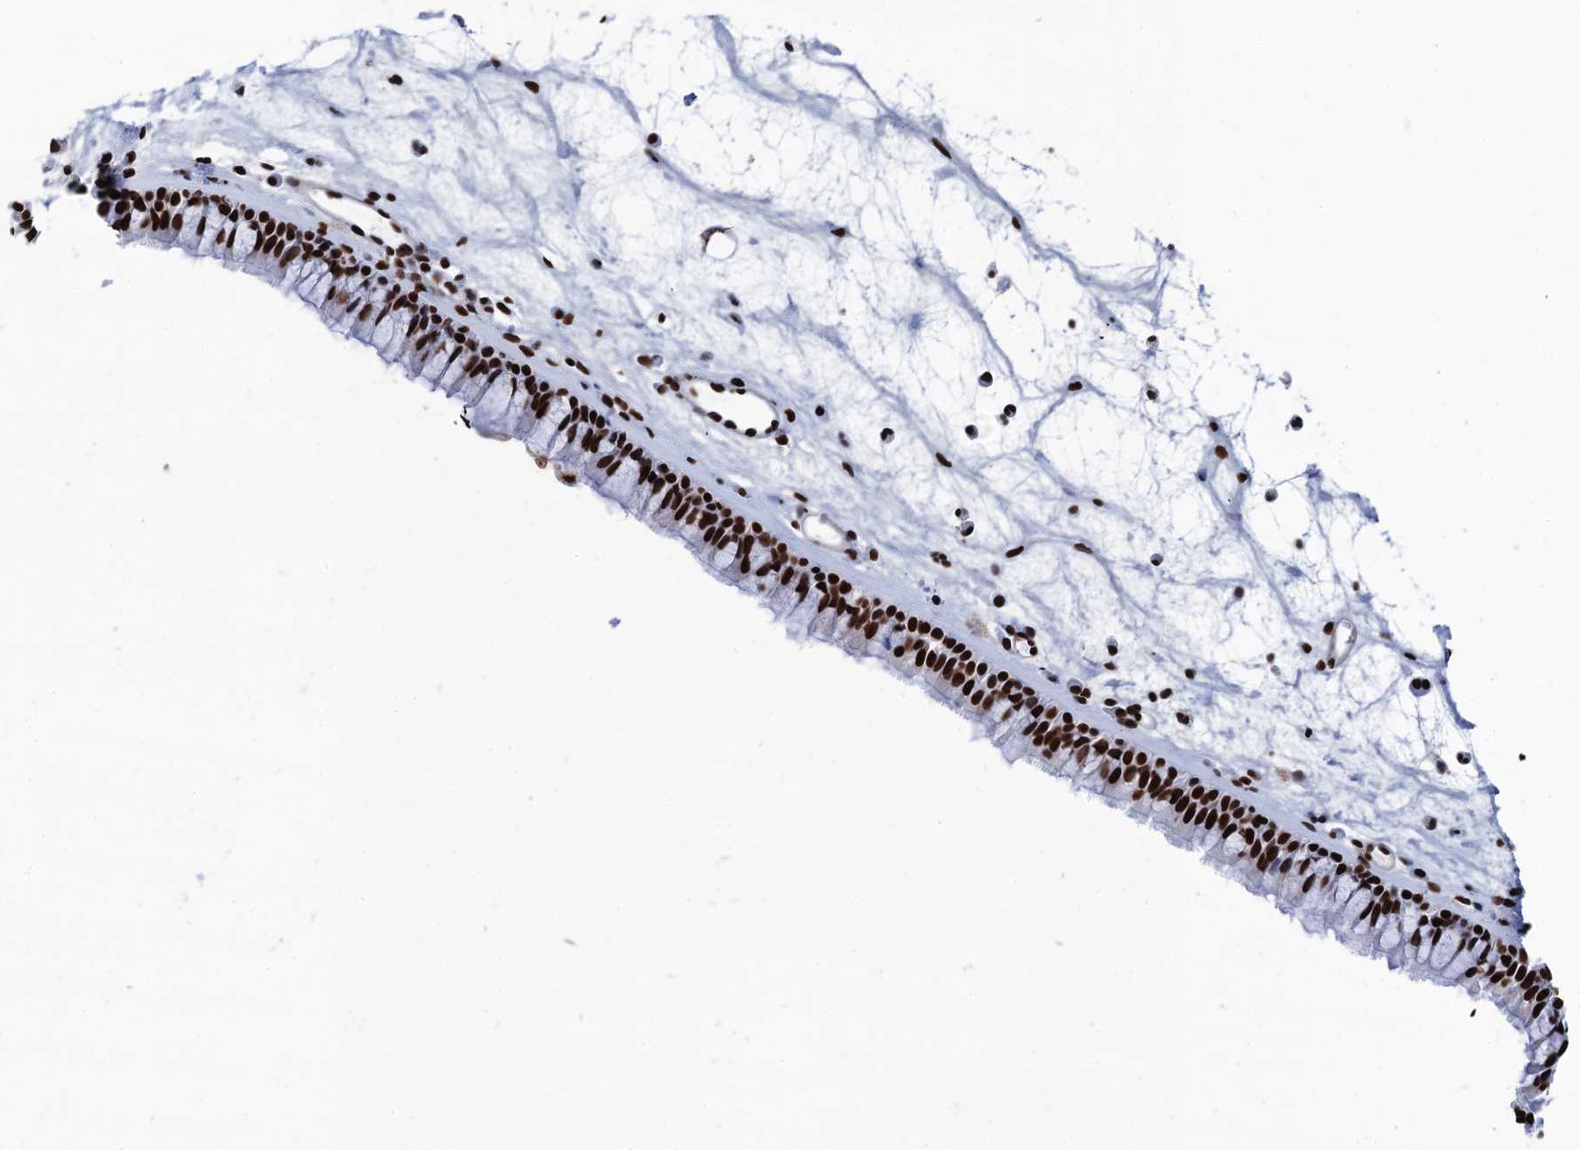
{"staining": {"intensity": "strong", "quantity": ">75%", "location": "nuclear"}, "tissue": "nasopharynx", "cell_type": "Respiratory epithelial cells", "image_type": "normal", "snomed": [{"axis": "morphology", "description": "Normal tissue, NOS"}, {"axis": "morphology", "description": "Inflammation, NOS"}, {"axis": "morphology", "description": "Malignant melanoma, Metastatic site"}, {"axis": "topography", "description": "Nasopharynx"}], "caption": "Immunohistochemical staining of normal human nasopharynx reveals high levels of strong nuclear positivity in approximately >75% of respiratory epithelial cells. (DAB (3,3'-diaminobenzidine) IHC, brown staining for protein, blue staining for nuclei).", "gene": "UBA2", "patient": {"sex": "male", "age": 70}}